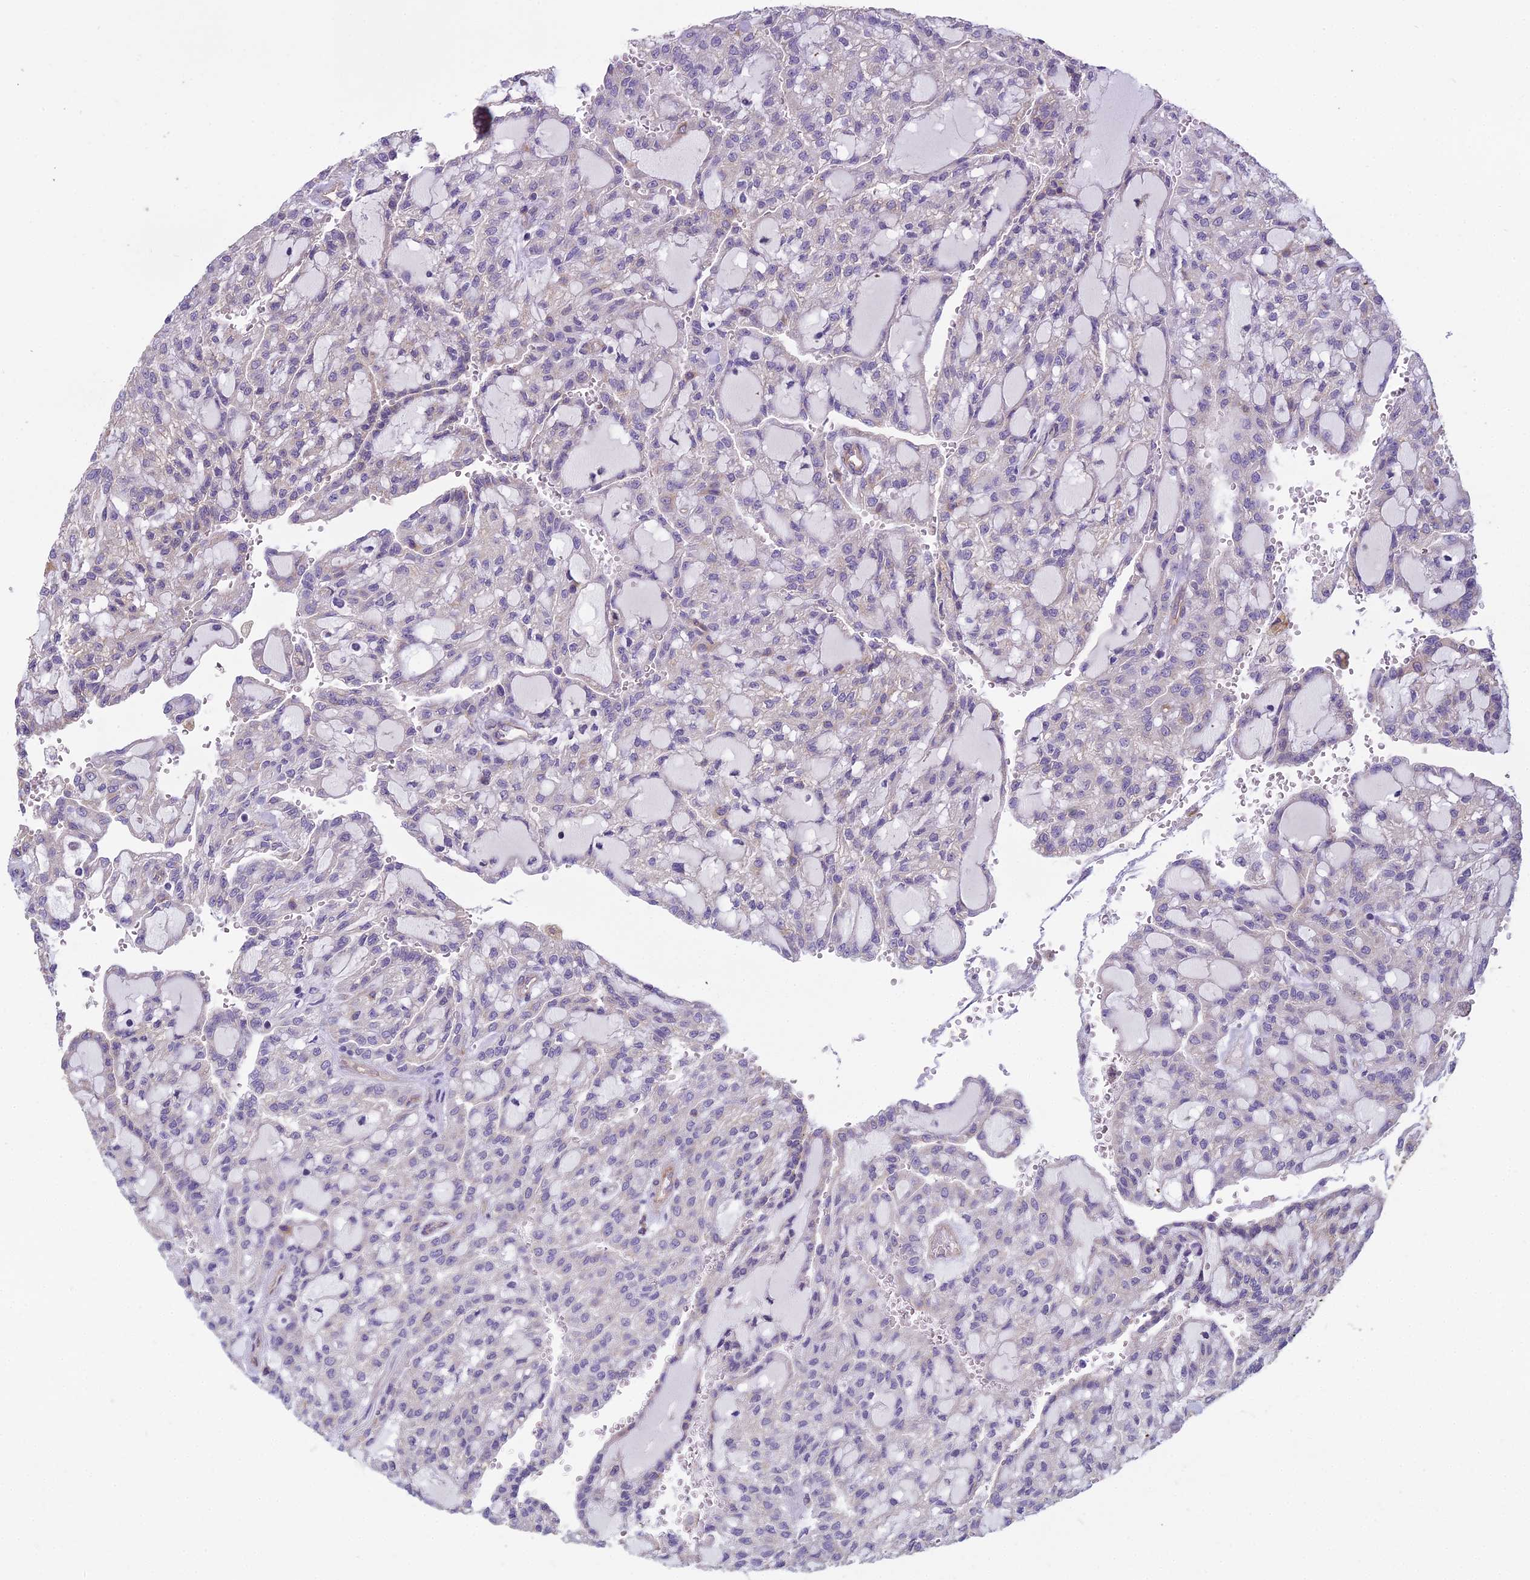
{"staining": {"intensity": "negative", "quantity": "none", "location": "none"}, "tissue": "renal cancer", "cell_type": "Tumor cells", "image_type": "cancer", "snomed": [{"axis": "morphology", "description": "Adenocarcinoma, NOS"}, {"axis": "topography", "description": "Kidney"}], "caption": "Adenocarcinoma (renal) was stained to show a protein in brown. There is no significant positivity in tumor cells.", "gene": "DUS2", "patient": {"sex": "male", "age": 63}}